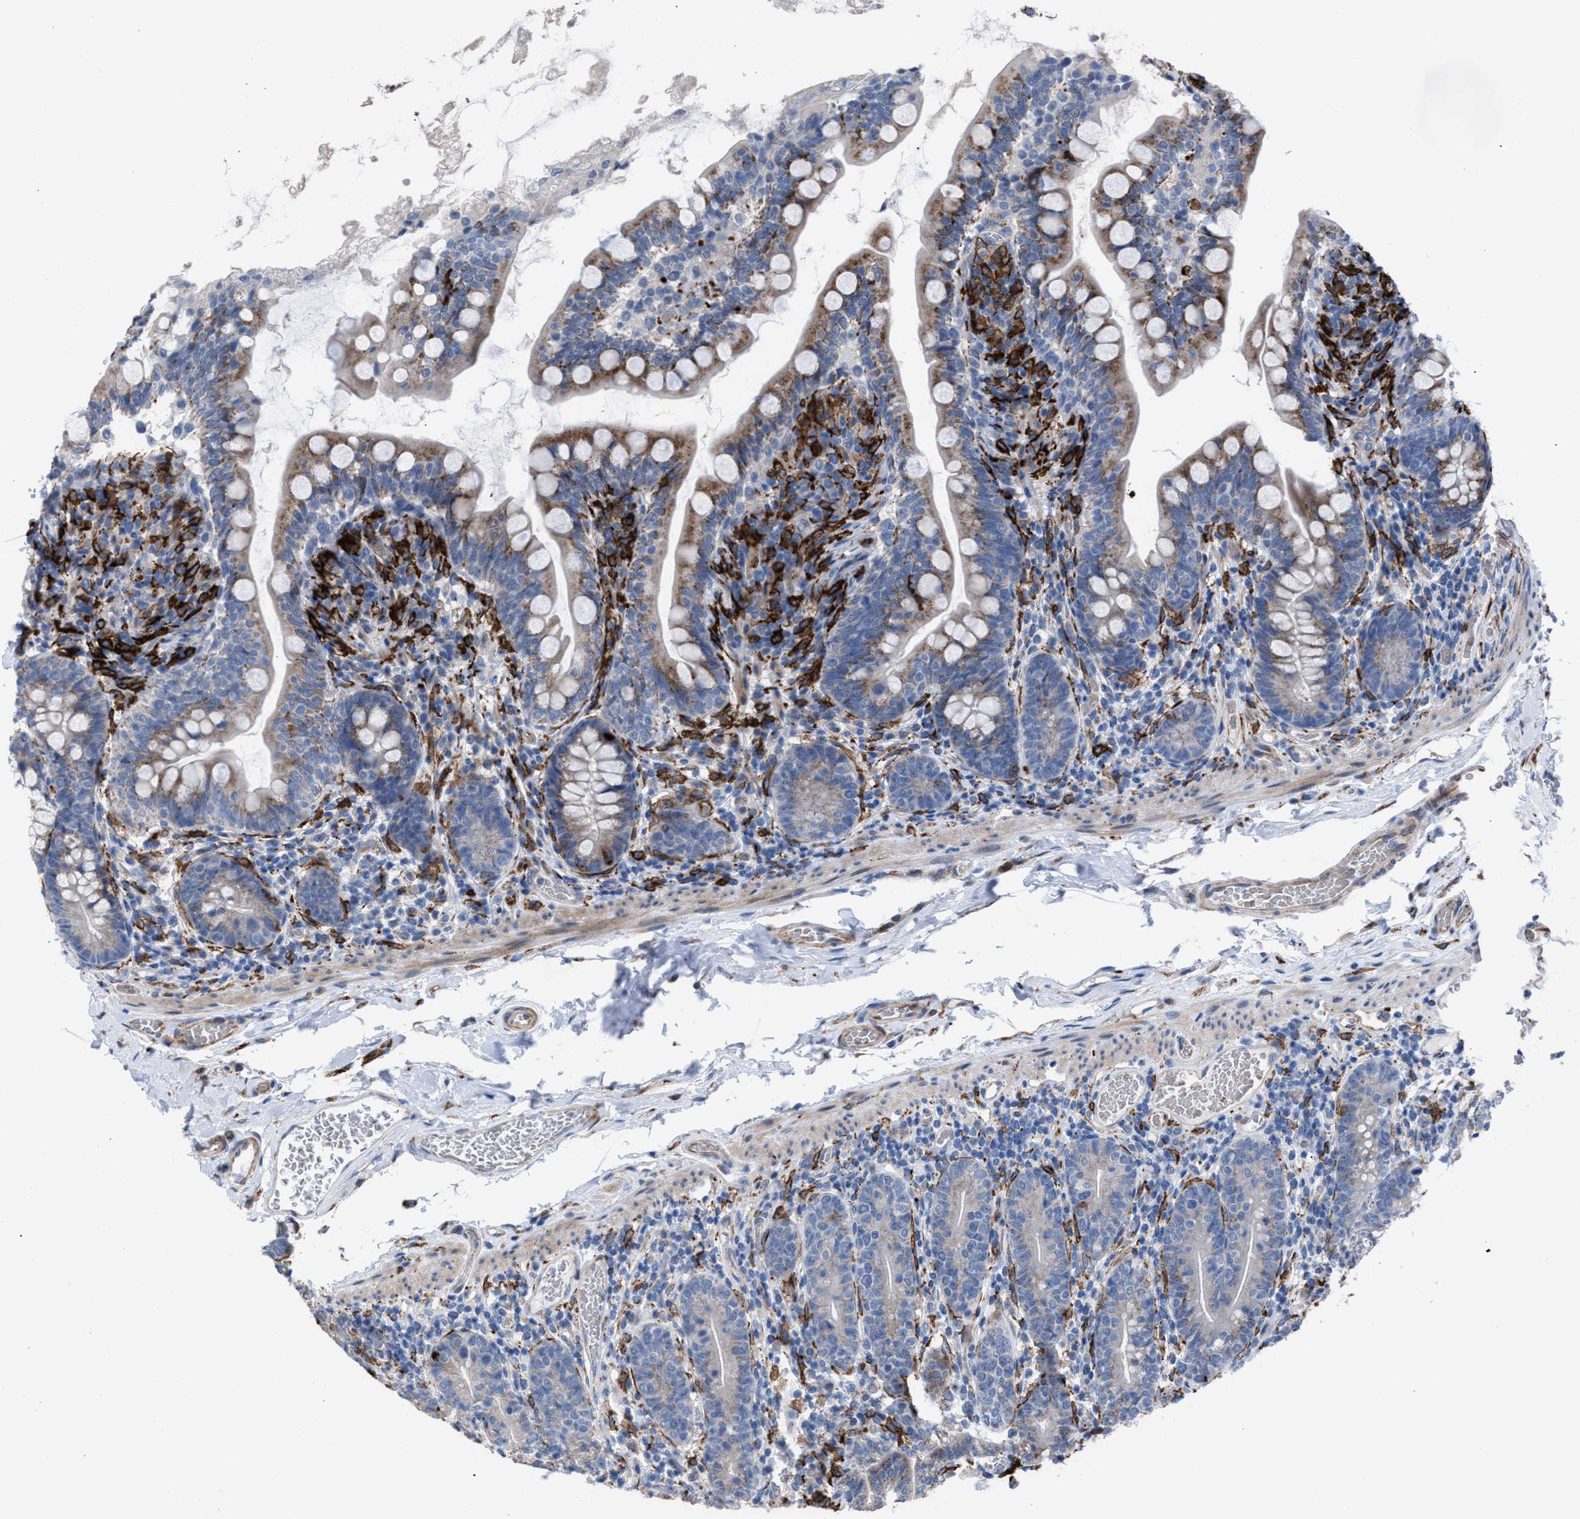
{"staining": {"intensity": "strong", "quantity": "25%-75%", "location": "cytoplasmic/membranous"}, "tissue": "small intestine", "cell_type": "Glandular cells", "image_type": "normal", "snomed": [{"axis": "morphology", "description": "Normal tissue, NOS"}, {"axis": "topography", "description": "Small intestine"}], "caption": "High-magnification brightfield microscopy of normal small intestine stained with DAB (3,3'-diaminobenzidine) (brown) and counterstained with hematoxylin (blue). glandular cells exhibit strong cytoplasmic/membranous staining is seen in approximately25%-75% of cells.", "gene": "SLC47A1", "patient": {"sex": "female", "age": 56}}